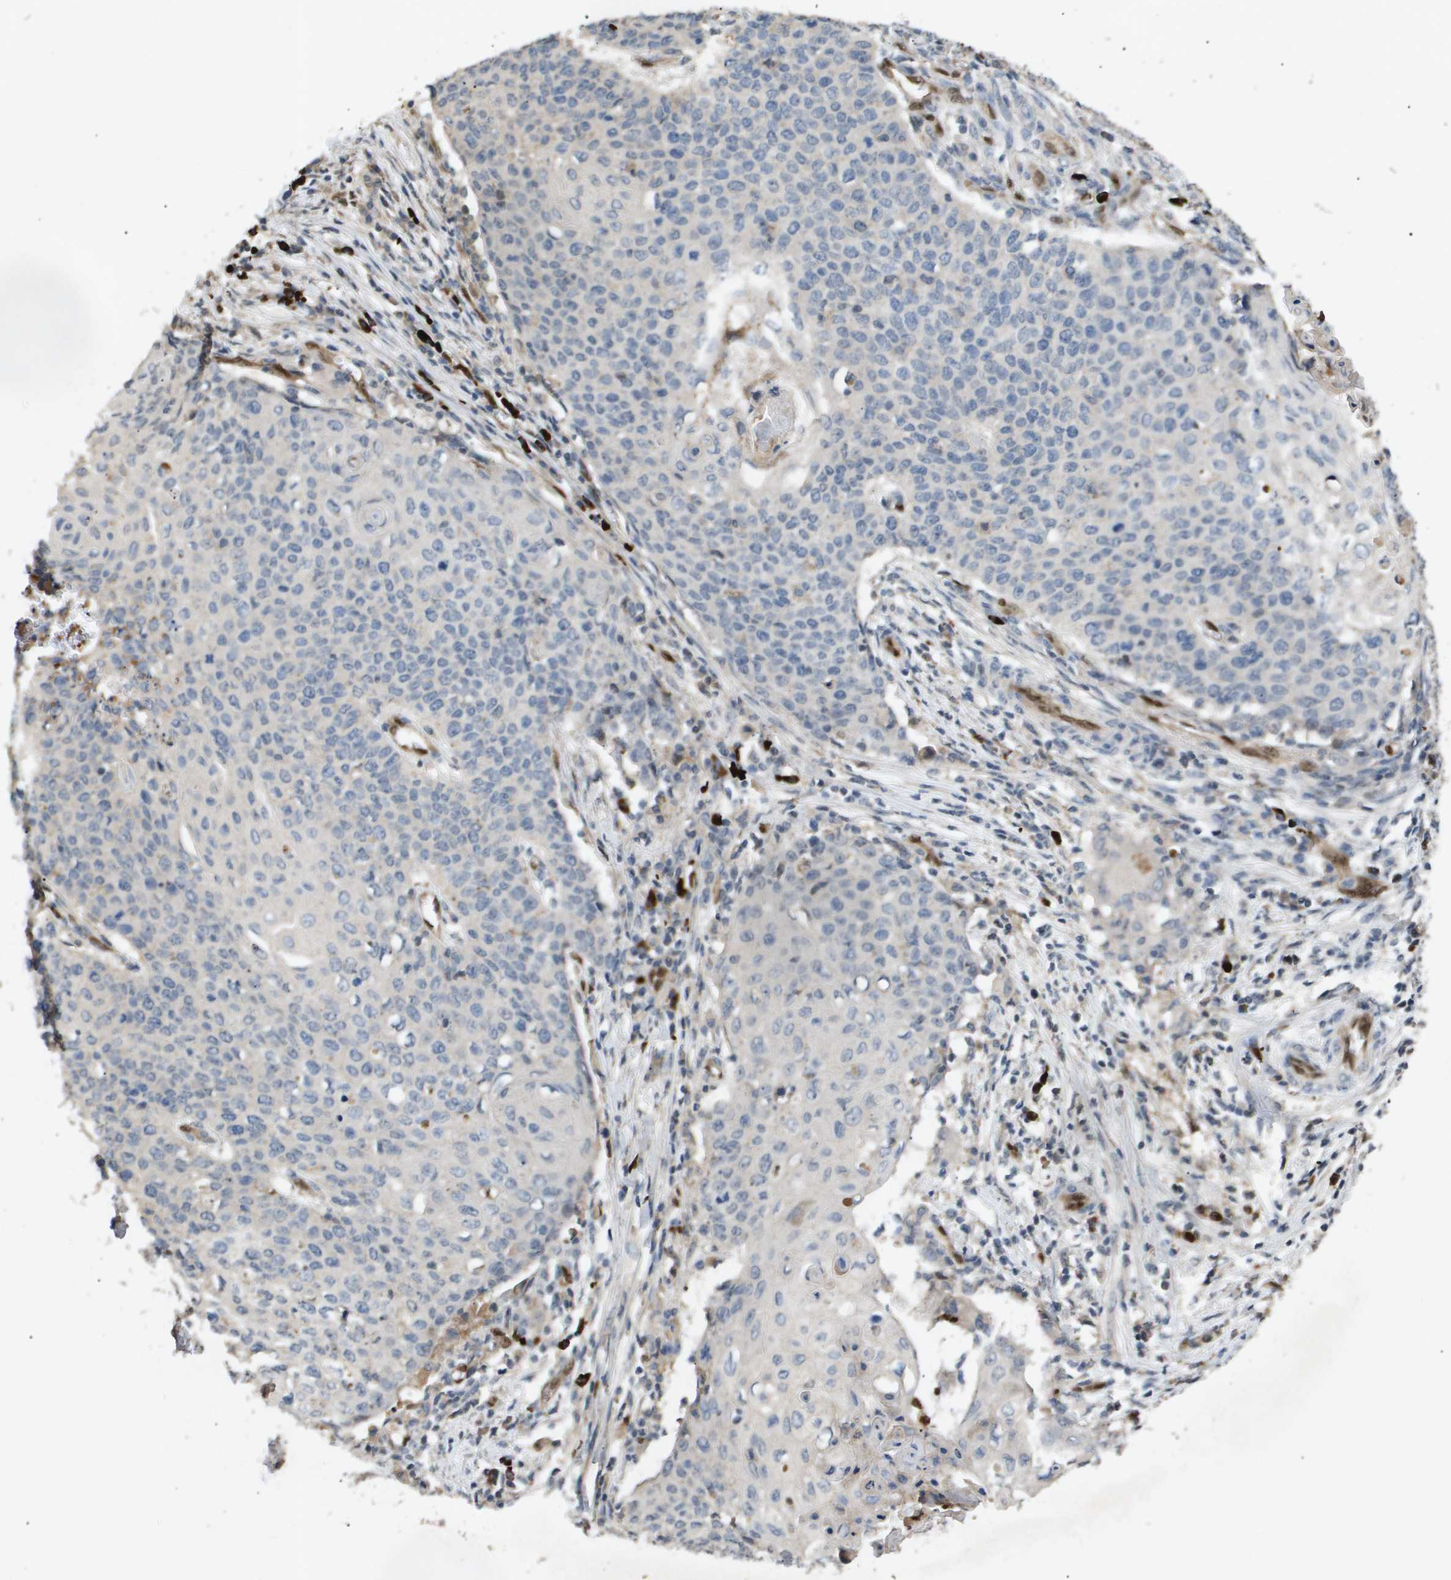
{"staining": {"intensity": "negative", "quantity": "none", "location": "none"}, "tissue": "cervical cancer", "cell_type": "Tumor cells", "image_type": "cancer", "snomed": [{"axis": "morphology", "description": "Squamous cell carcinoma, NOS"}, {"axis": "topography", "description": "Cervix"}], "caption": "This is an immunohistochemistry (IHC) image of human cervical squamous cell carcinoma. There is no staining in tumor cells.", "gene": "ERG", "patient": {"sex": "female", "age": 39}}